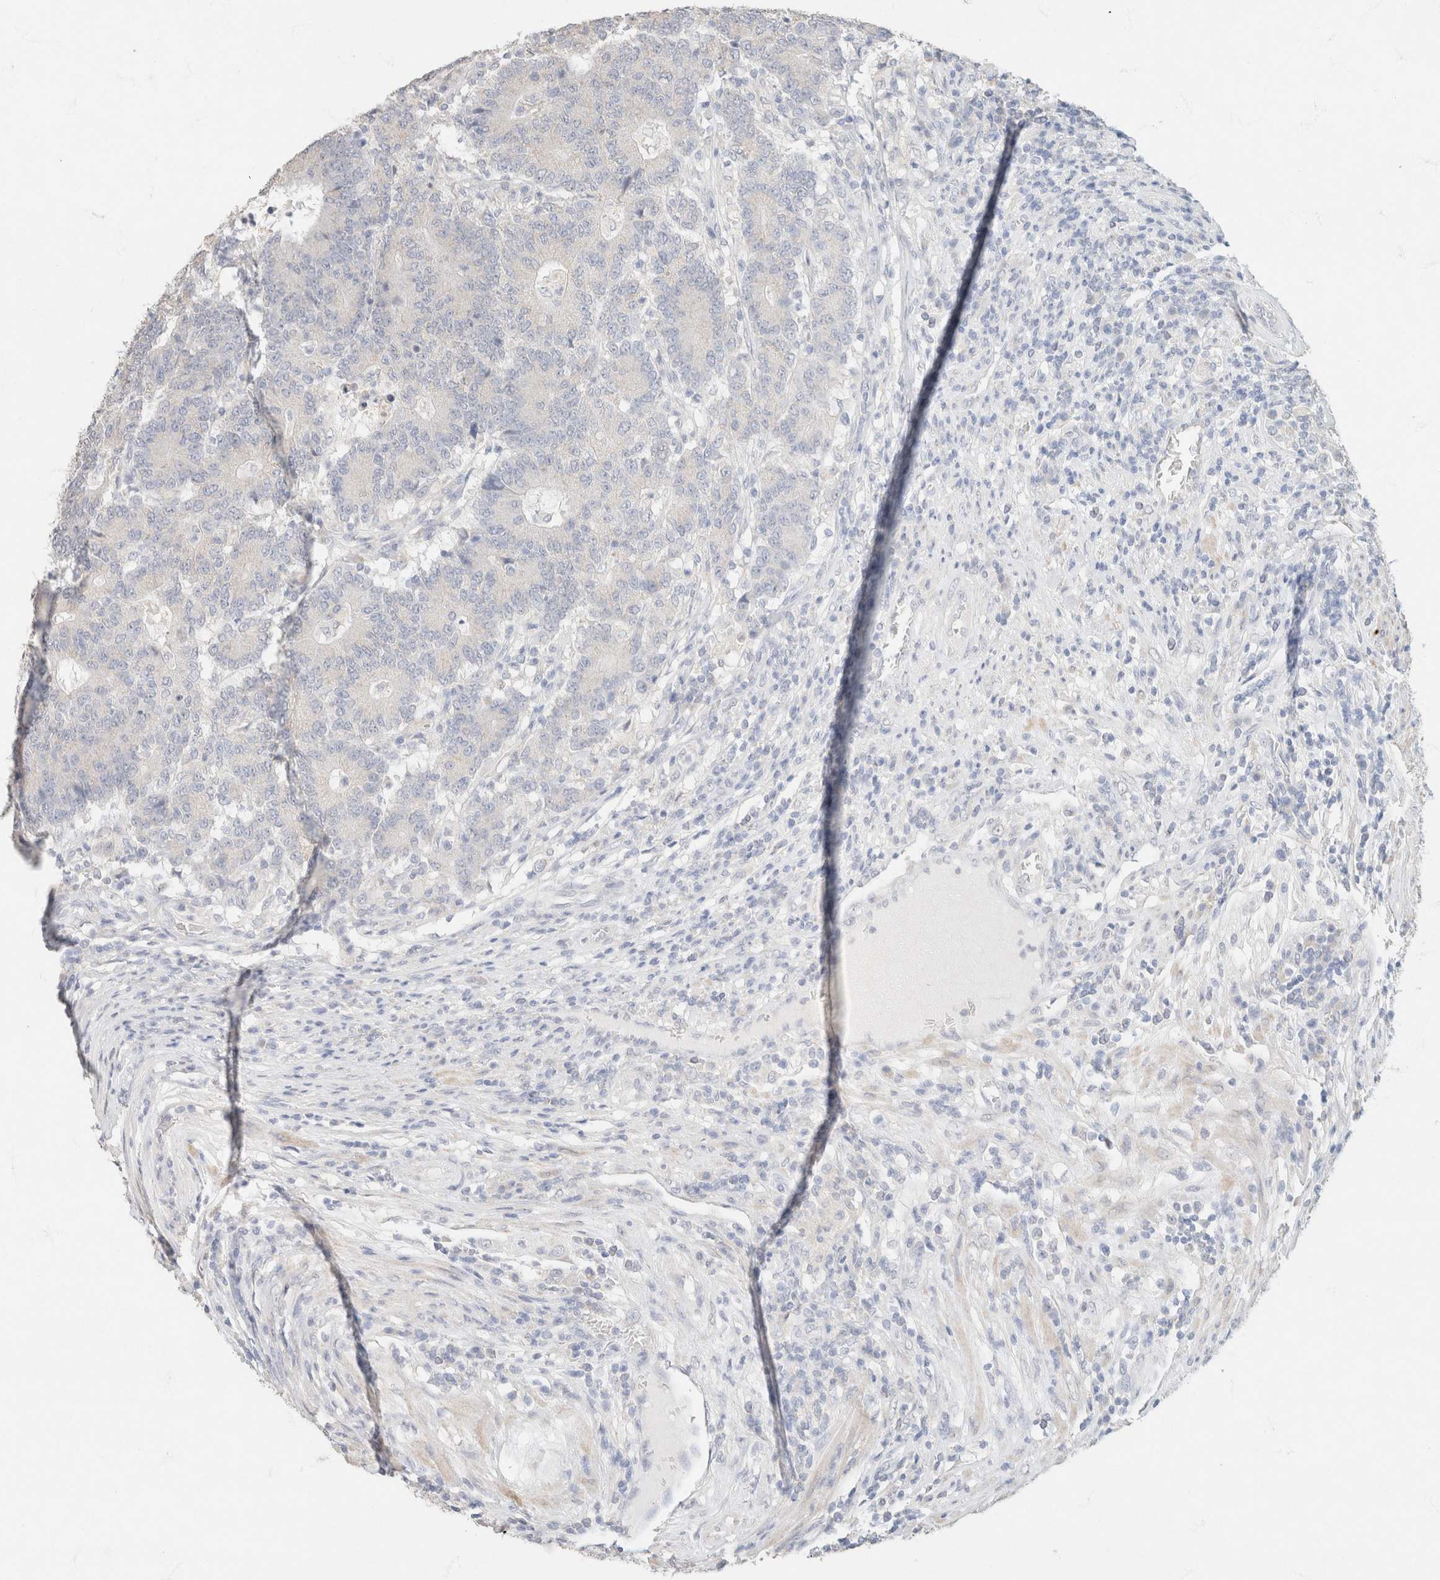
{"staining": {"intensity": "negative", "quantity": "none", "location": "none"}, "tissue": "colorectal cancer", "cell_type": "Tumor cells", "image_type": "cancer", "snomed": [{"axis": "morphology", "description": "Normal tissue, NOS"}, {"axis": "morphology", "description": "Adenocarcinoma, NOS"}, {"axis": "topography", "description": "Colon"}], "caption": "Image shows no protein positivity in tumor cells of colorectal adenocarcinoma tissue.", "gene": "CA12", "patient": {"sex": "female", "age": 75}}